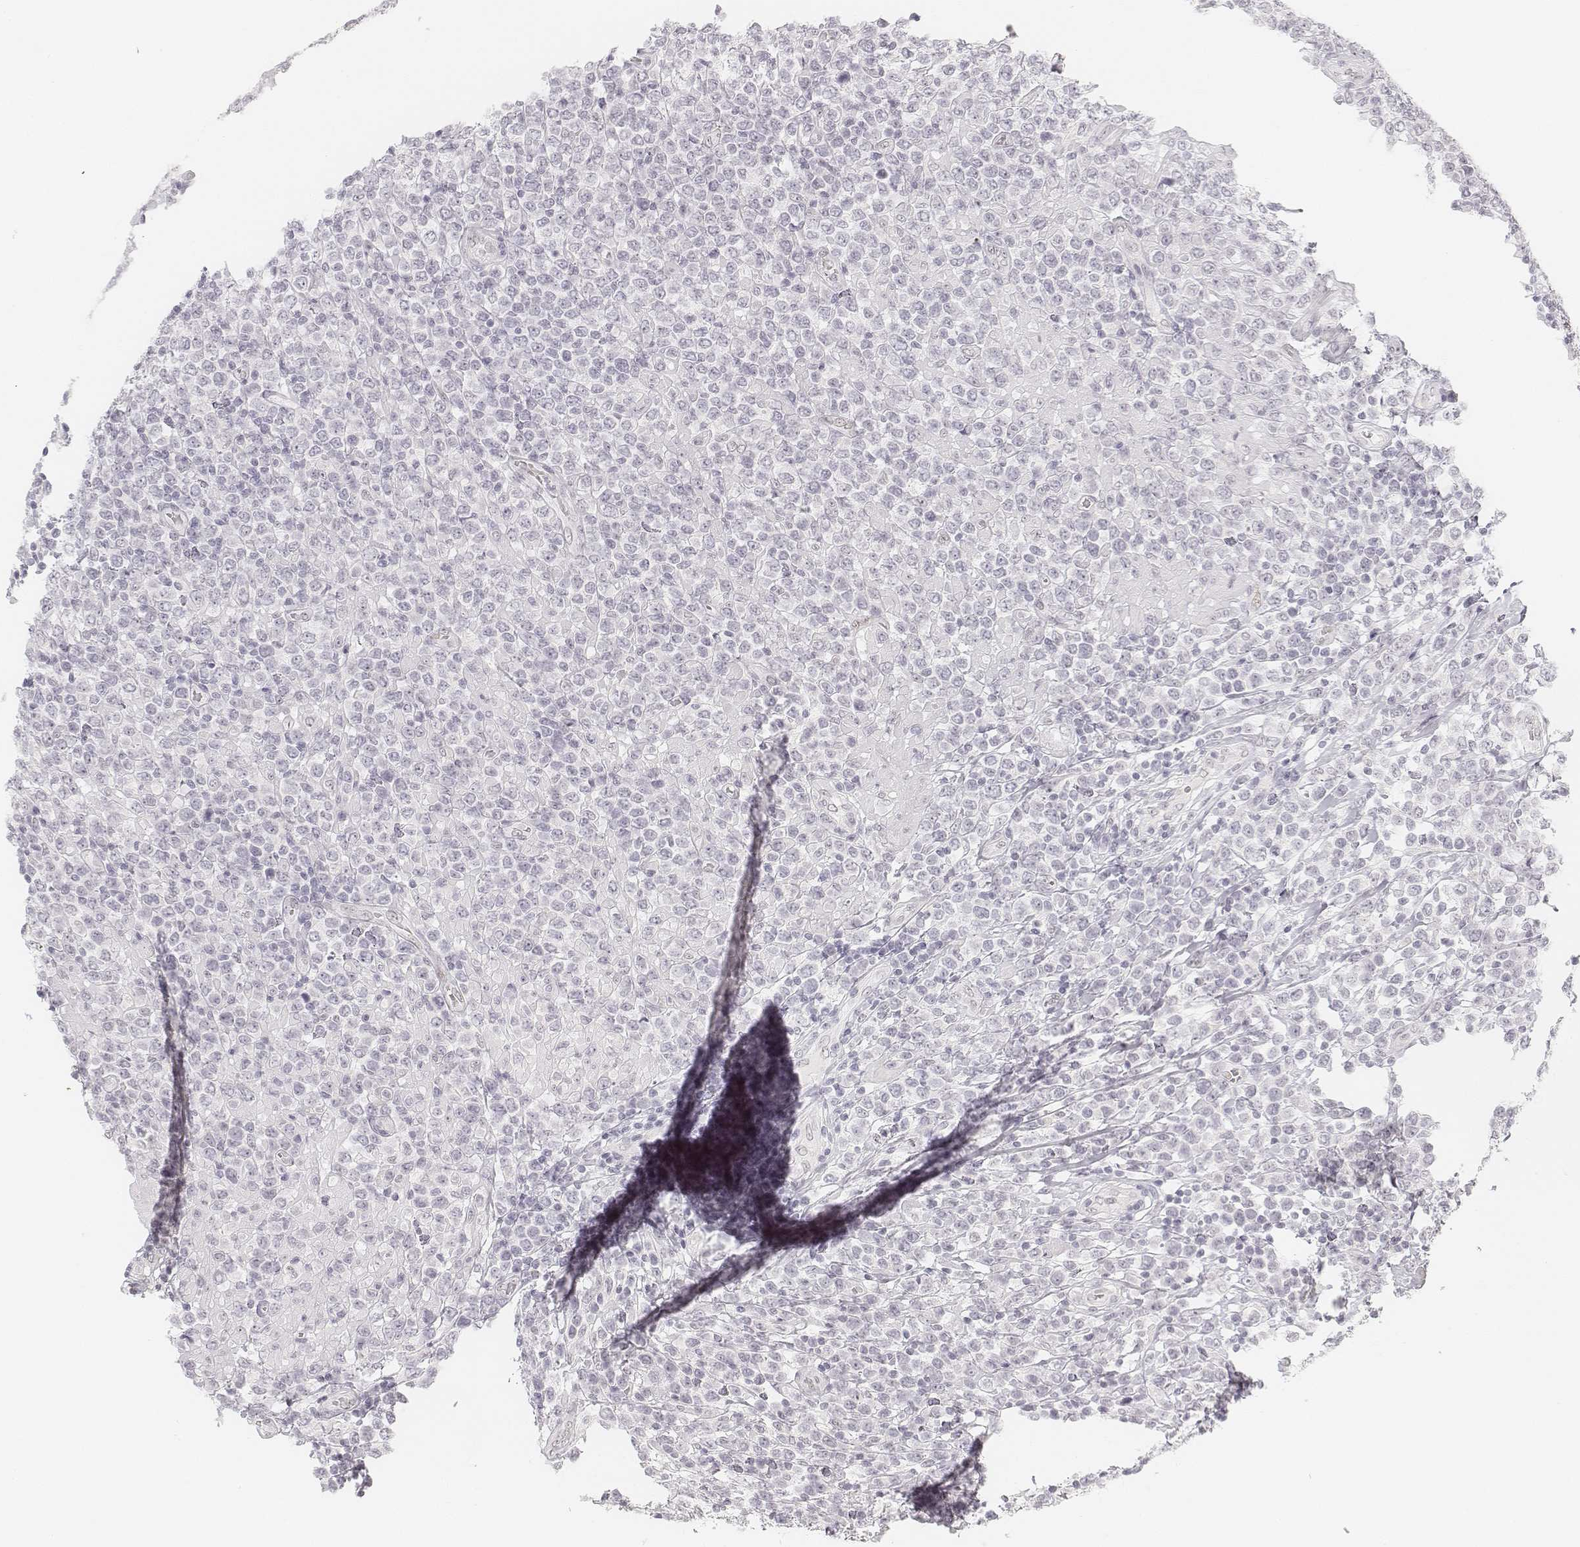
{"staining": {"intensity": "negative", "quantity": "none", "location": "none"}, "tissue": "lymphoma", "cell_type": "Tumor cells", "image_type": "cancer", "snomed": [{"axis": "morphology", "description": "Malignant lymphoma, non-Hodgkin's type, High grade"}, {"axis": "topography", "description": "Soft tissue"}], "caption": "A histopathology image of lymphoma stained for a protein shows no brown staining in tumor cells. Nuclei are stained in blue.", "gene": "KRTAP2-1", "patient": {"sex": "female", "age": 56}}